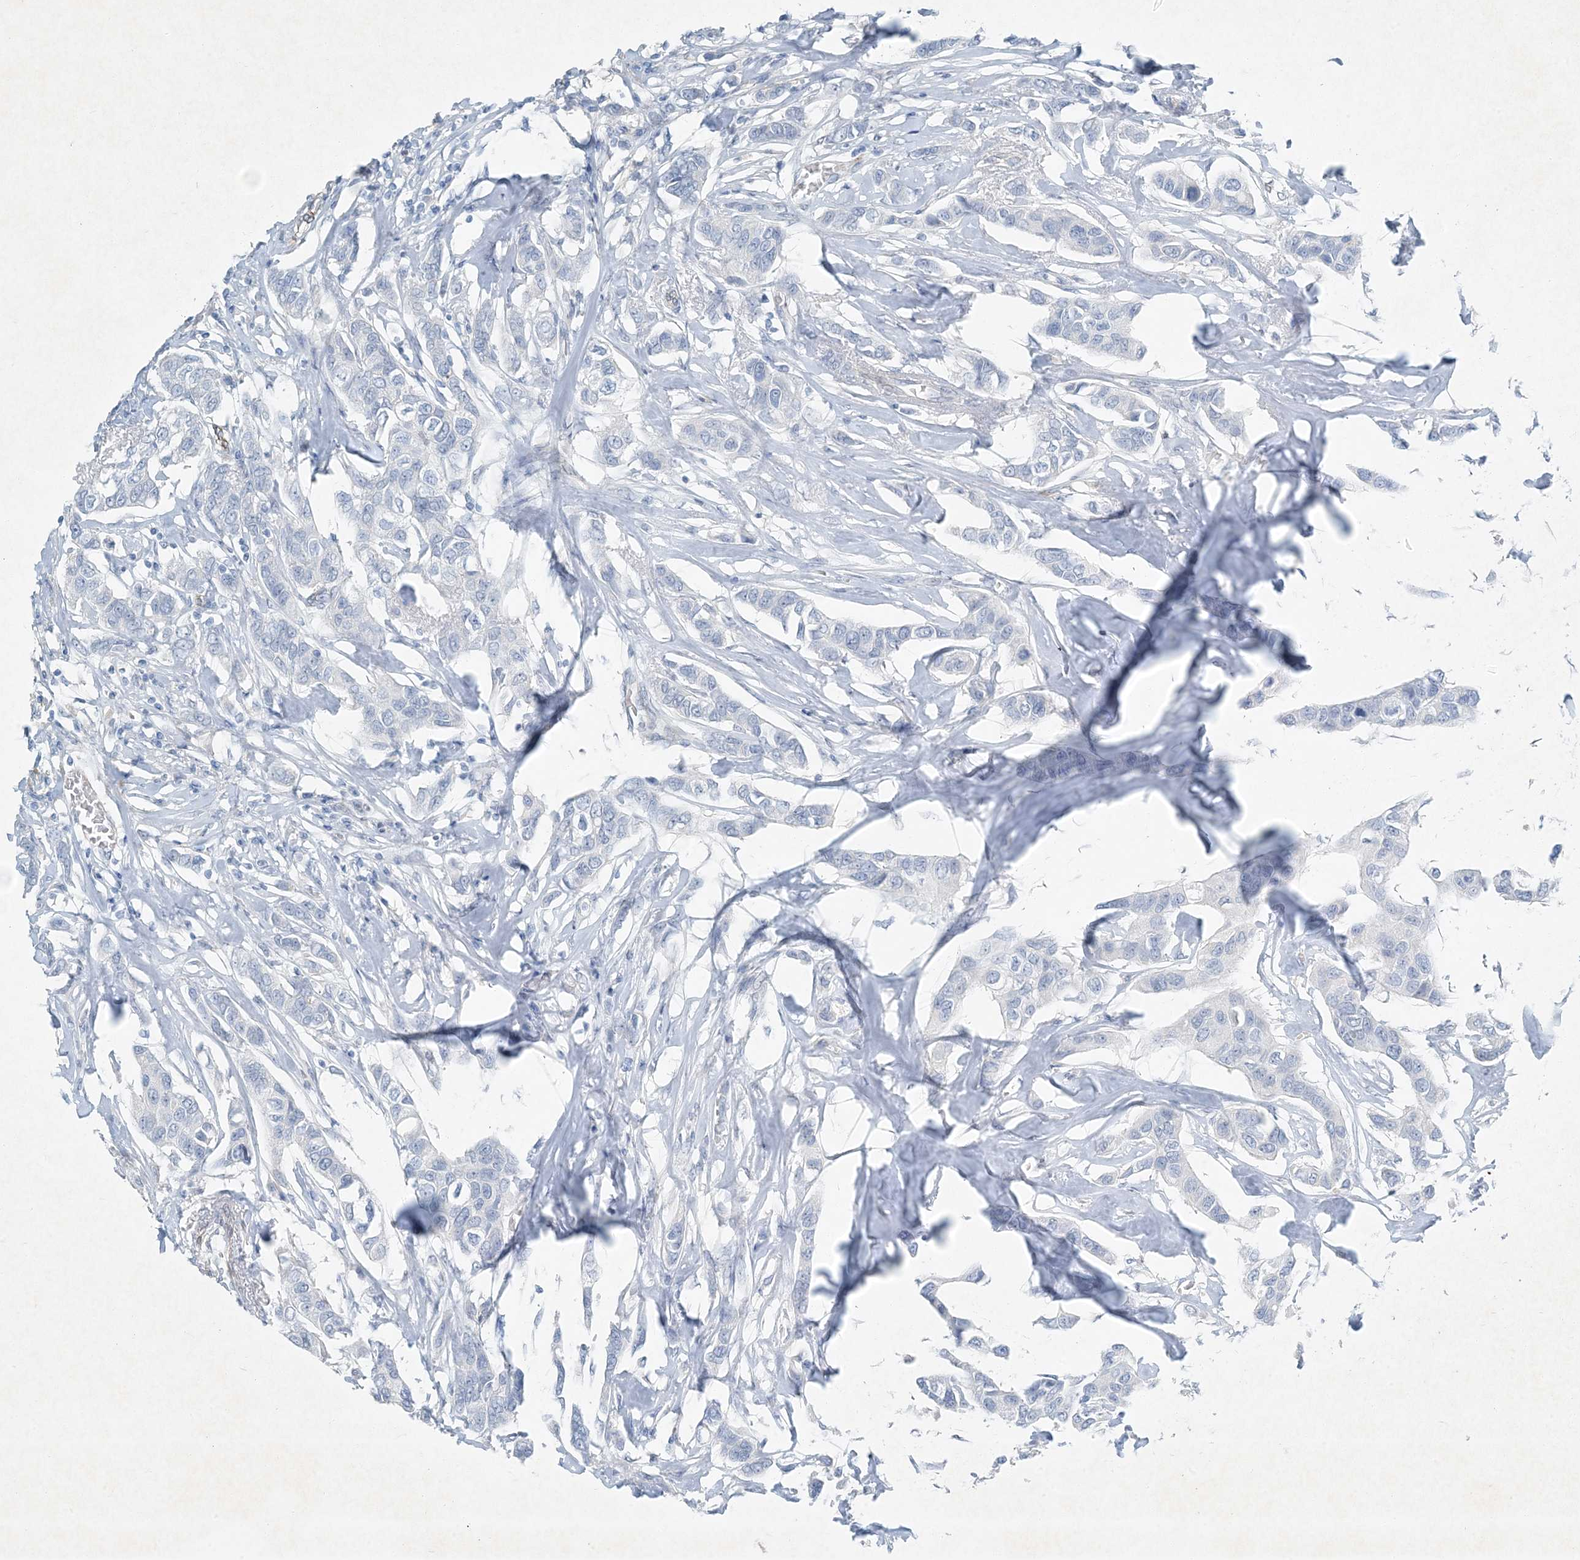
{"staining": {"intensity": "negative", "quantity": "none", "location": "none"}, "tissue": "breast cancer", "cell_type": "Tumor cells", "image_type": "cancer", "snomed": [{"axis": "morphology", "description": "Duct carcinoma"}, {"axis": "topography", "description": "Breast"}], "caption": "A high-resolution micrograph shows immunohistochemistry (IHC) staining of breast cancer (intraductal carcinoma), which shows no significant staining in tumor cells.", "gene": "PGM5", "patient": {"sex": "female", "age": 80}}